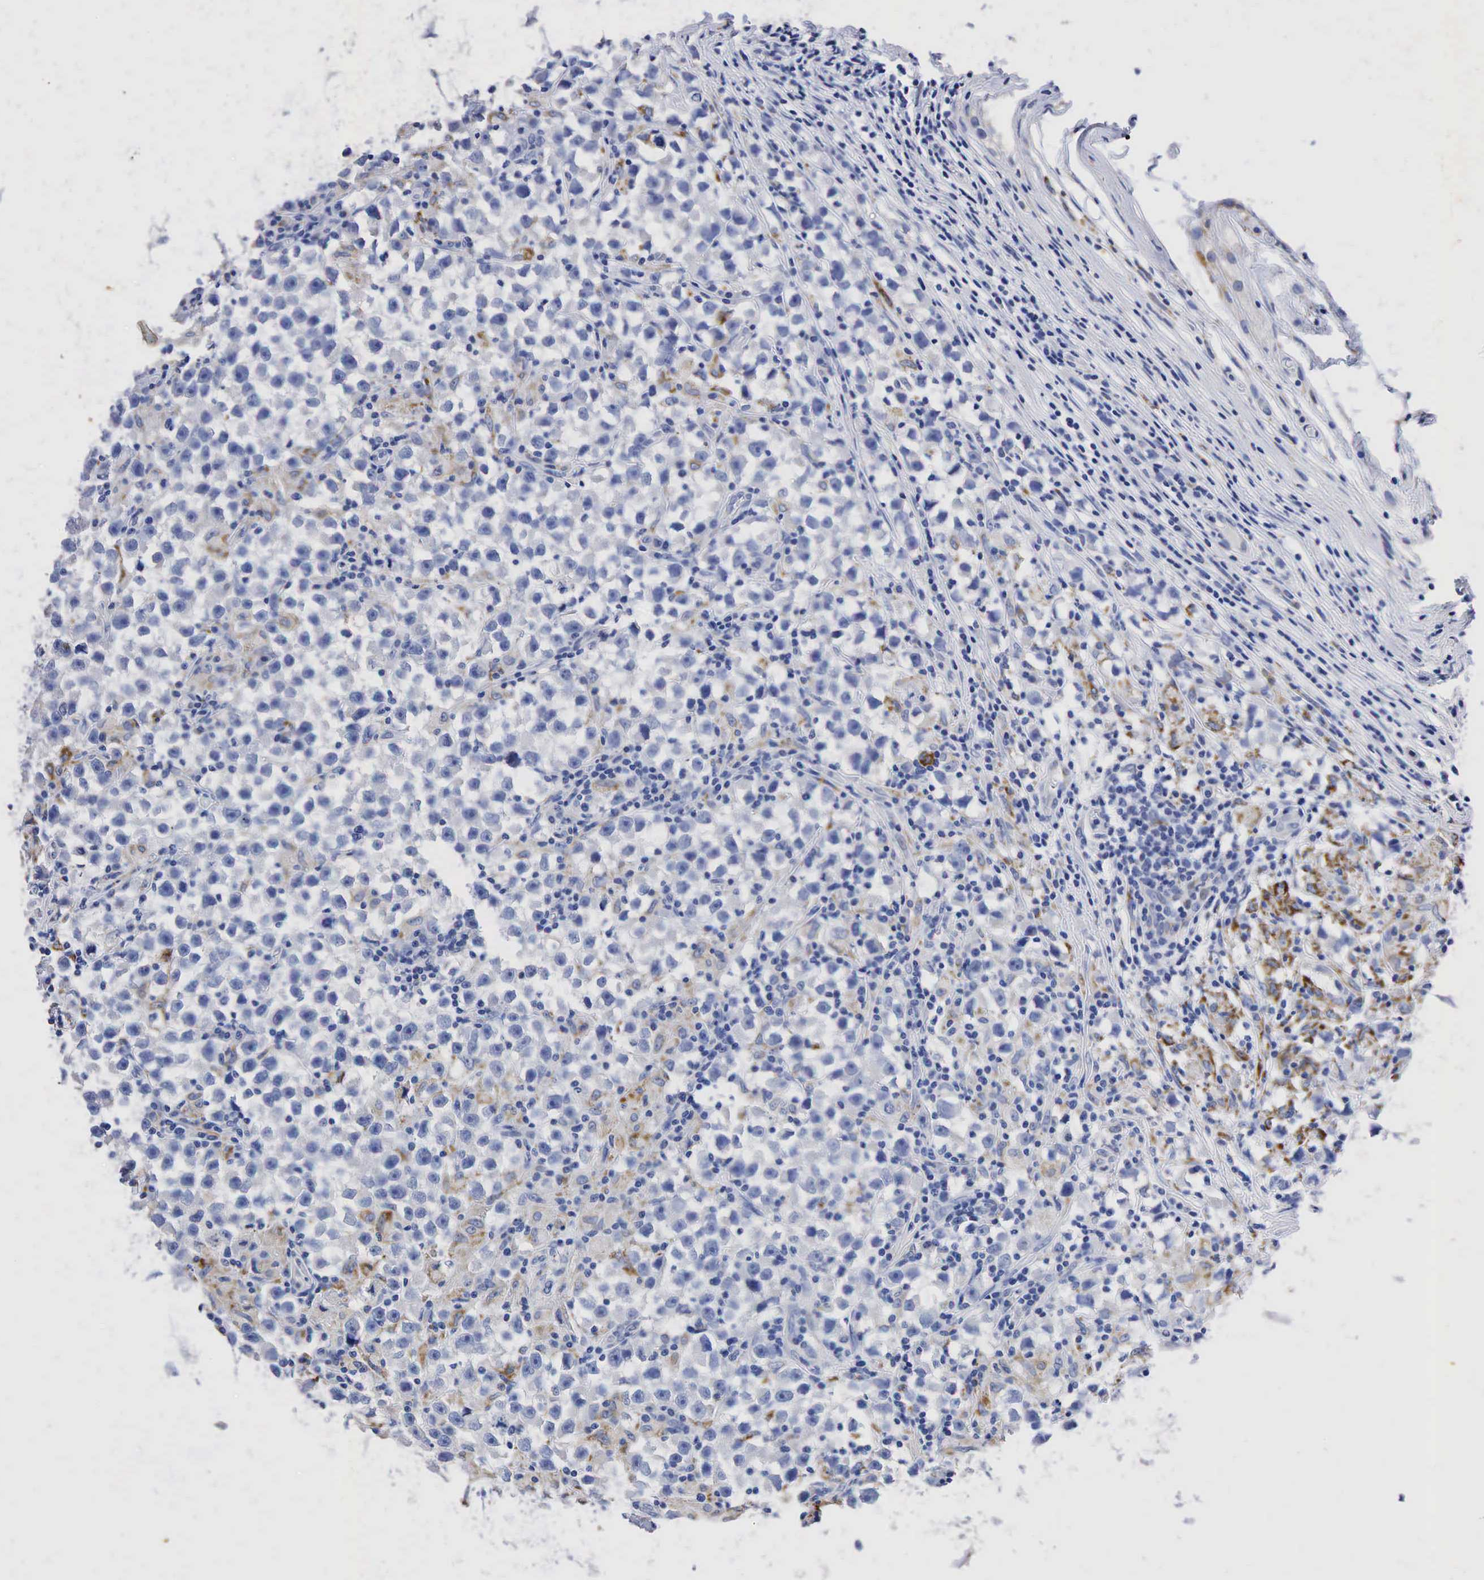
{"staining": {"intensity": "weak", "quantity": "<25%", "location": "cytoplasmic/membranous"}, "tissue": "testis cancer", "cell_type": "Tumor cells", "image_type": "cancer", "snomed": [{"axis": "morphology", "description": "Seminoma, NOS"}, {"axis": "topography", "description": "Testis"}], "caption": "A high-resolution micrograph shows immunohistochemistry (IHC) staining of testis cancer, which exhibits no significant expression in tumor cells.", "gene": "SYP", "patient": {"sex": "male", "age": 33}}